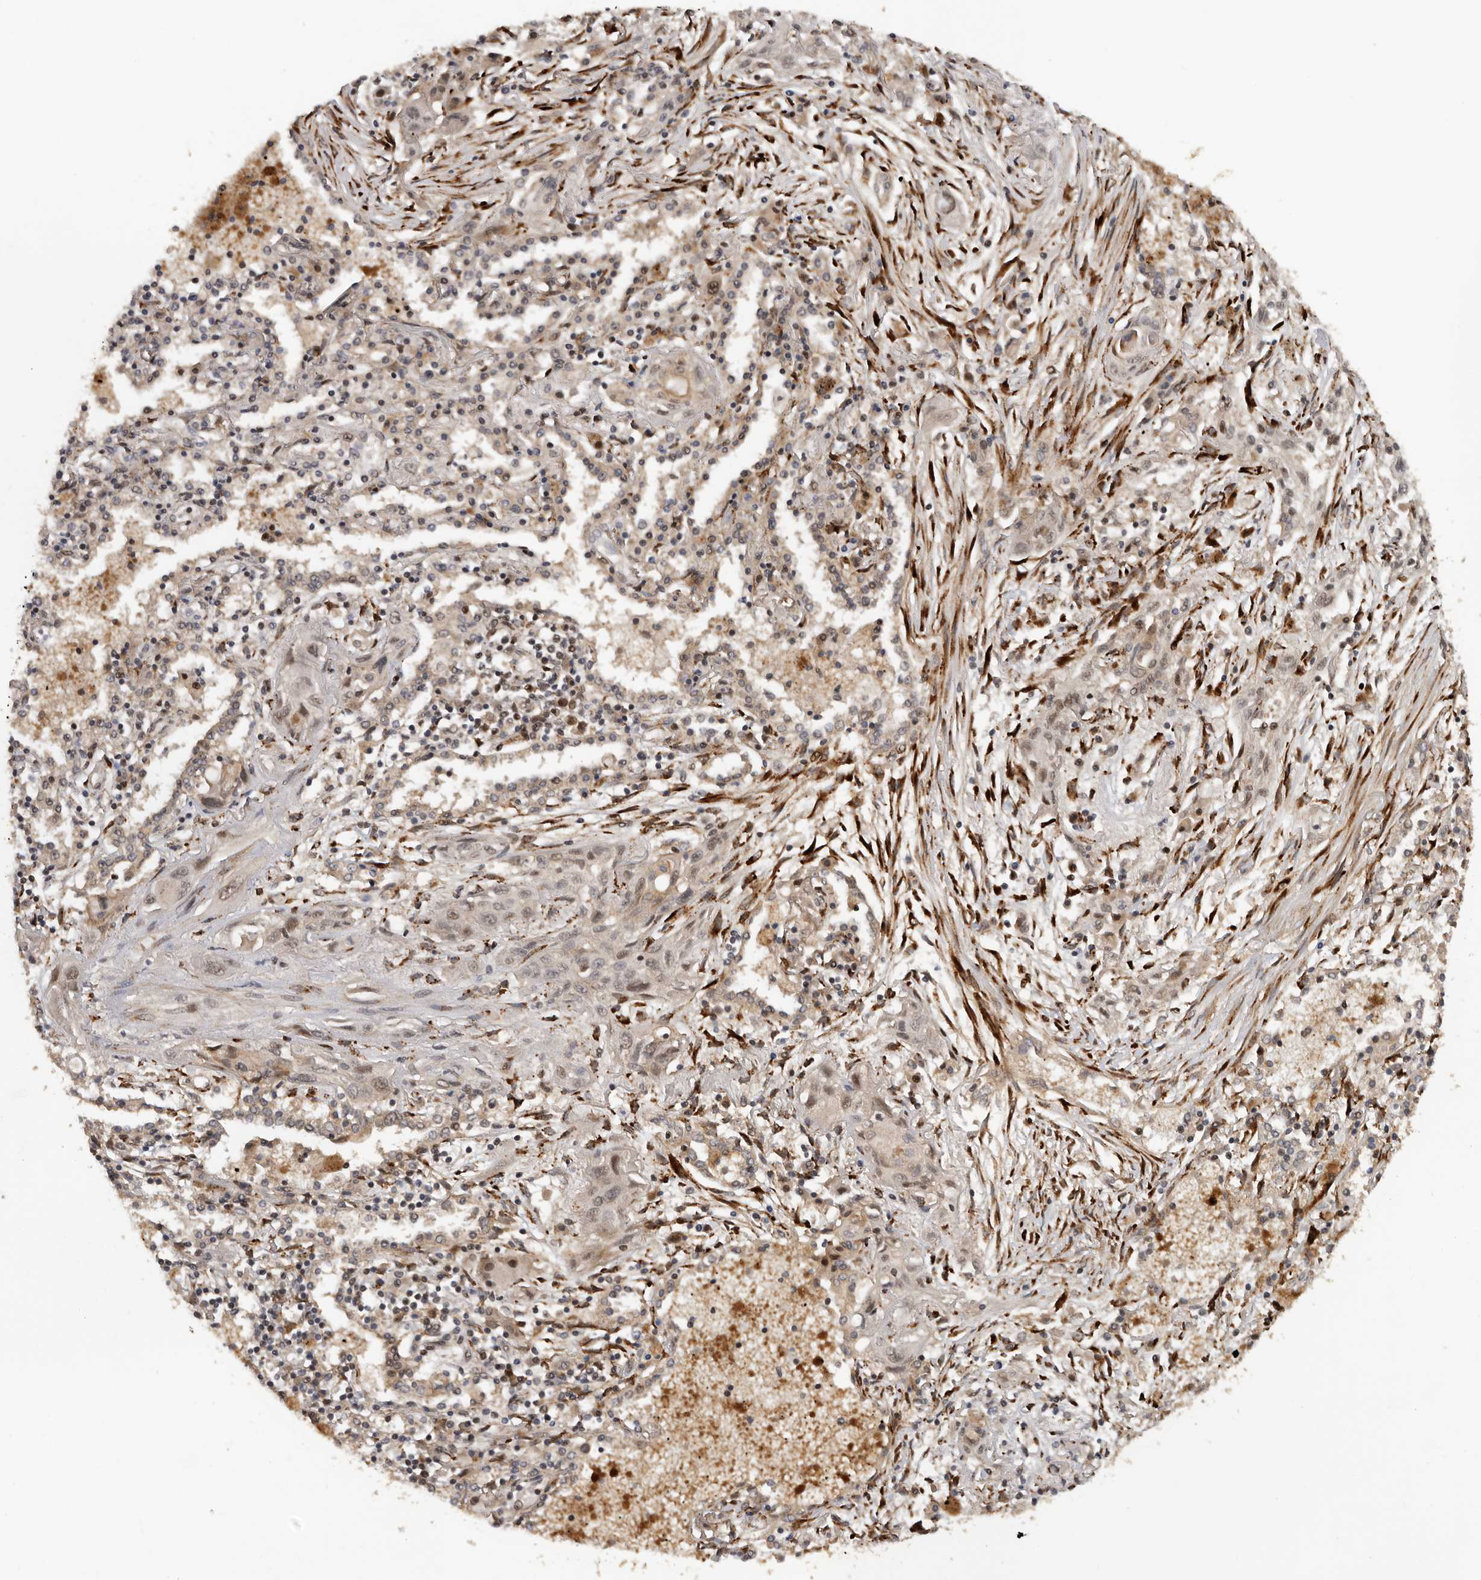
{"staining": {"intensity": "moderate", "quantity": "25%-75%", "location": "nuclear"}, "tissue": "lung cancer", "cell_type": "Tumor cells", "image_type": "cancer", "snomed": [{"axis": "morphology", "description": "Squamous cell carcinoma, NOS"}, {"axis": "topography", "description": "Lung"}], "caption": "Protein expression analysis of lung cancer (squamous cell carcinoma) exhibits moderate nuclear positivity in approximately 25%-75% of tumor cells.", "gene": "HENMT1", "patient": {"sex": "female", "age": 47}}